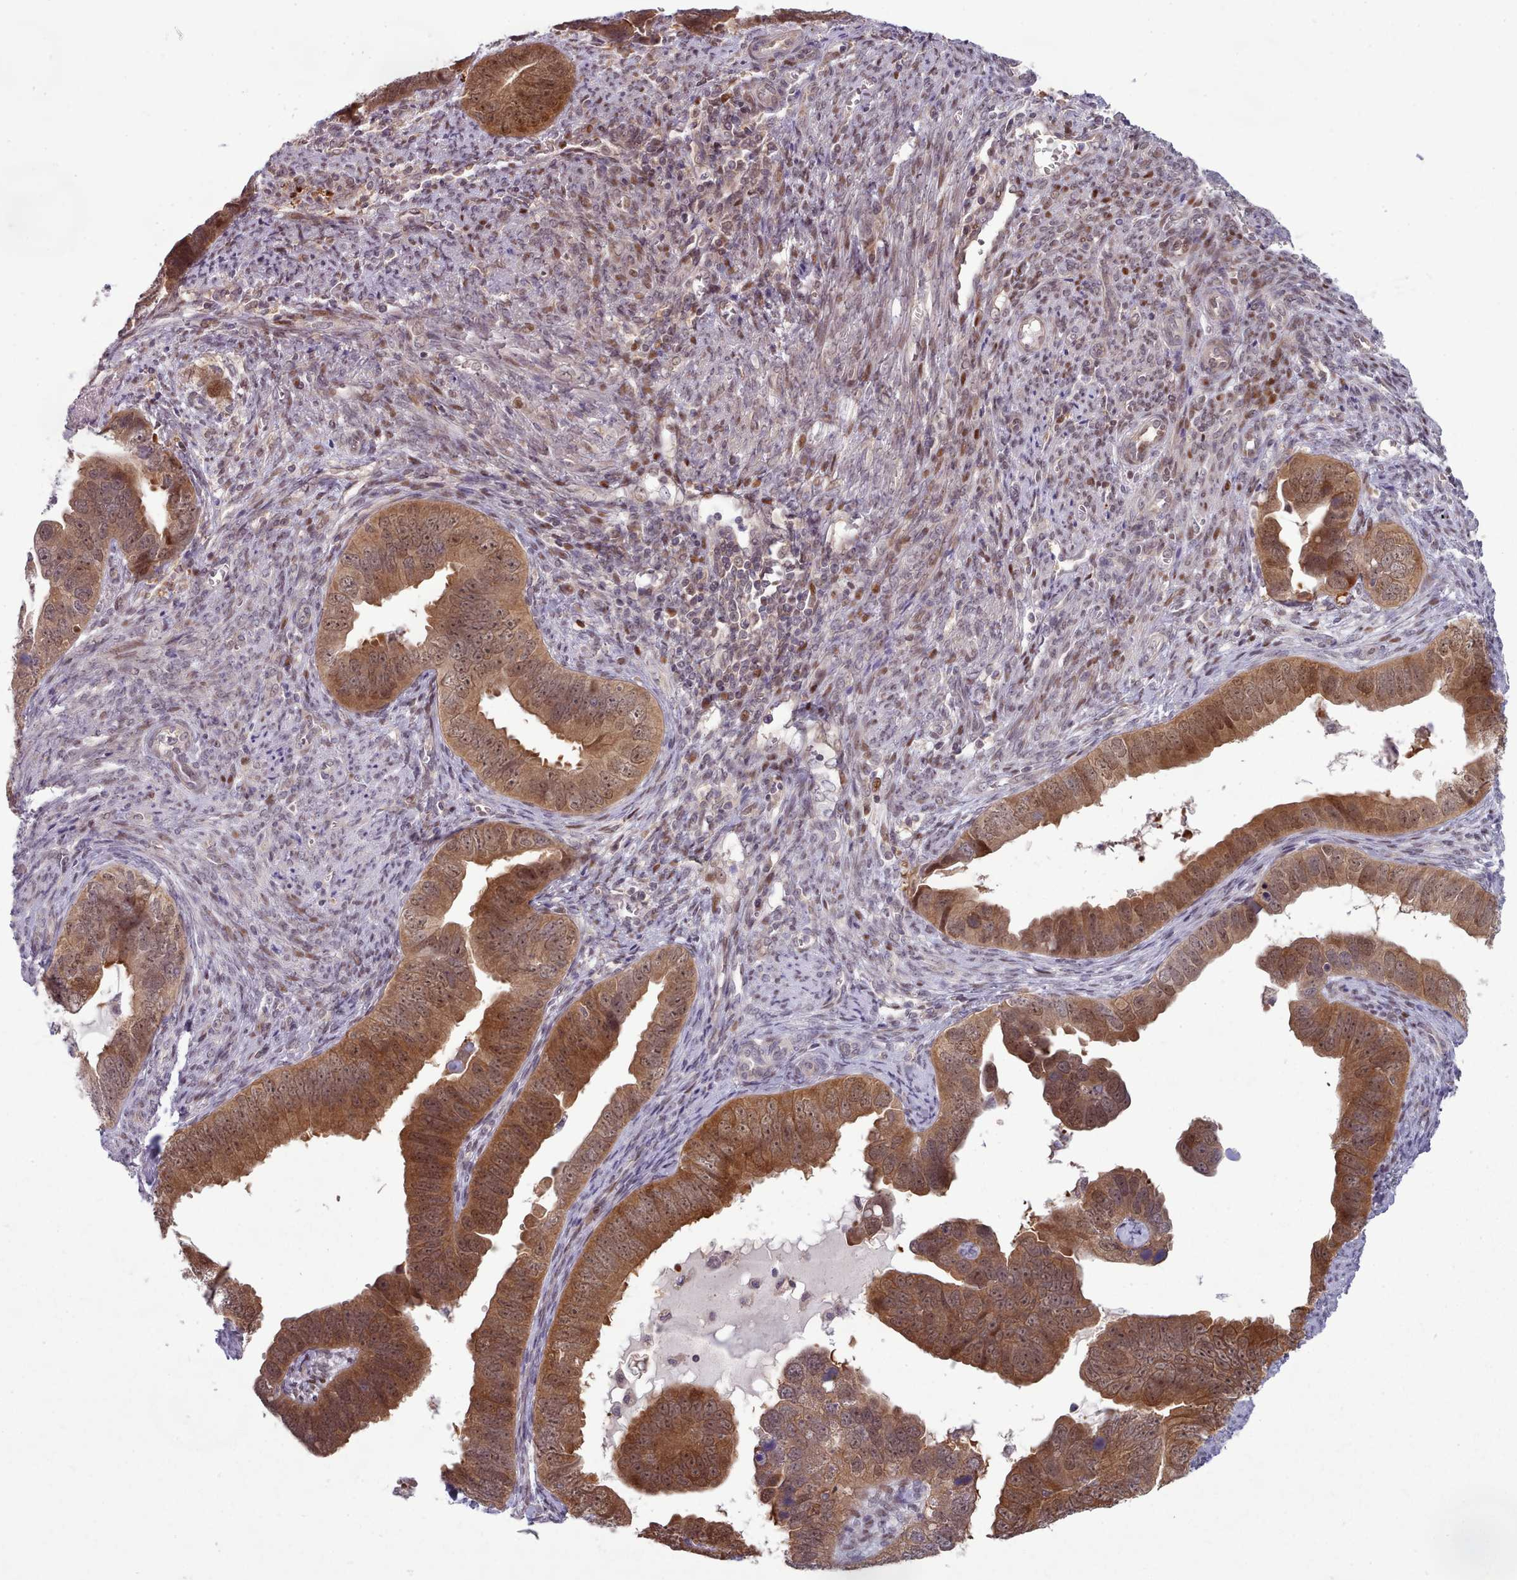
{"staining": {"intensity": "moderate", "quantity": ">75%", "location": "cytoplasmic/membranous,nuclear"}, "tissue": "endometrial cancer", "cell_type": "Tumor cells", "image_type": "cancer", "snomed": [{"axis": "morphology", "description": "Adenocarcinoma, NOS"}, {"axis": "topography", "description": "Endometrium"}], "caption": "Endometrial adenocarcinoma stained for a protein exhibits moderate cytoplasmic/membranous and nuclear positivity in tumor cells.", "gene": "CLNS1A", "patient": {"sex": "female", "age": 75}}